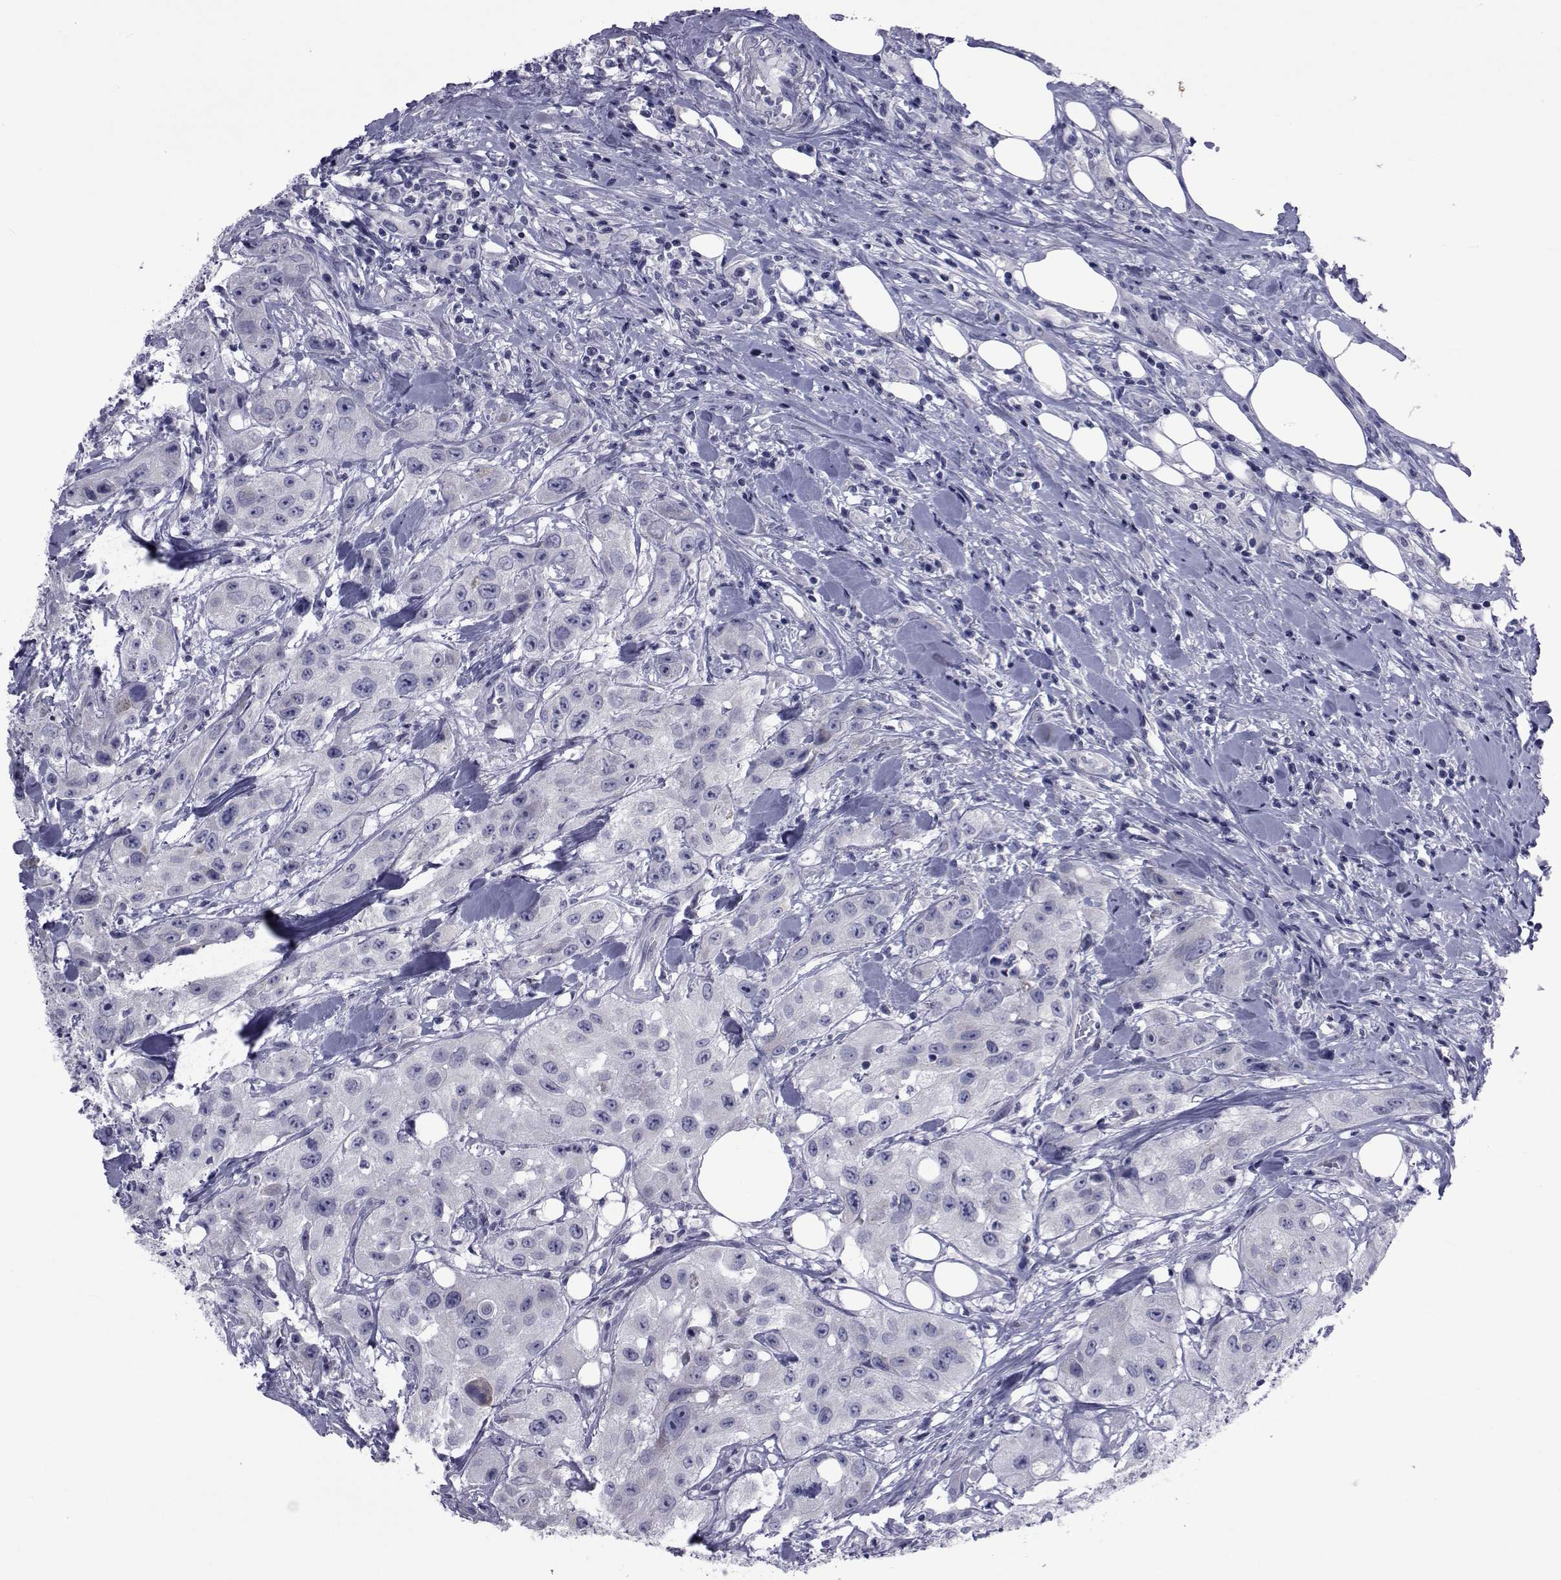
{"staining": {"intensity": "negative", "quantity": "none", "location": "none"}, "tissue": "urothelial cancer", "cell_type": "Tumor cells", "image_type": "cancer", "snomed": [{"axis": "morphology", "description": "Urothelial carcinoma, High grade"}, {"axis": "topography", "description": "Urinary bladder"}], "caption": "High magnification brightfield microscopy of urothelial cancer stained with DAB (3,3'-diaminobenzidine) (brown) and counterstained with hematoxylin (blue): tumor cells show no significant positivity. Nuclei are stained in blue.", "gene": "GKAP1", "patient": {"sex": "male", "age": 79}}